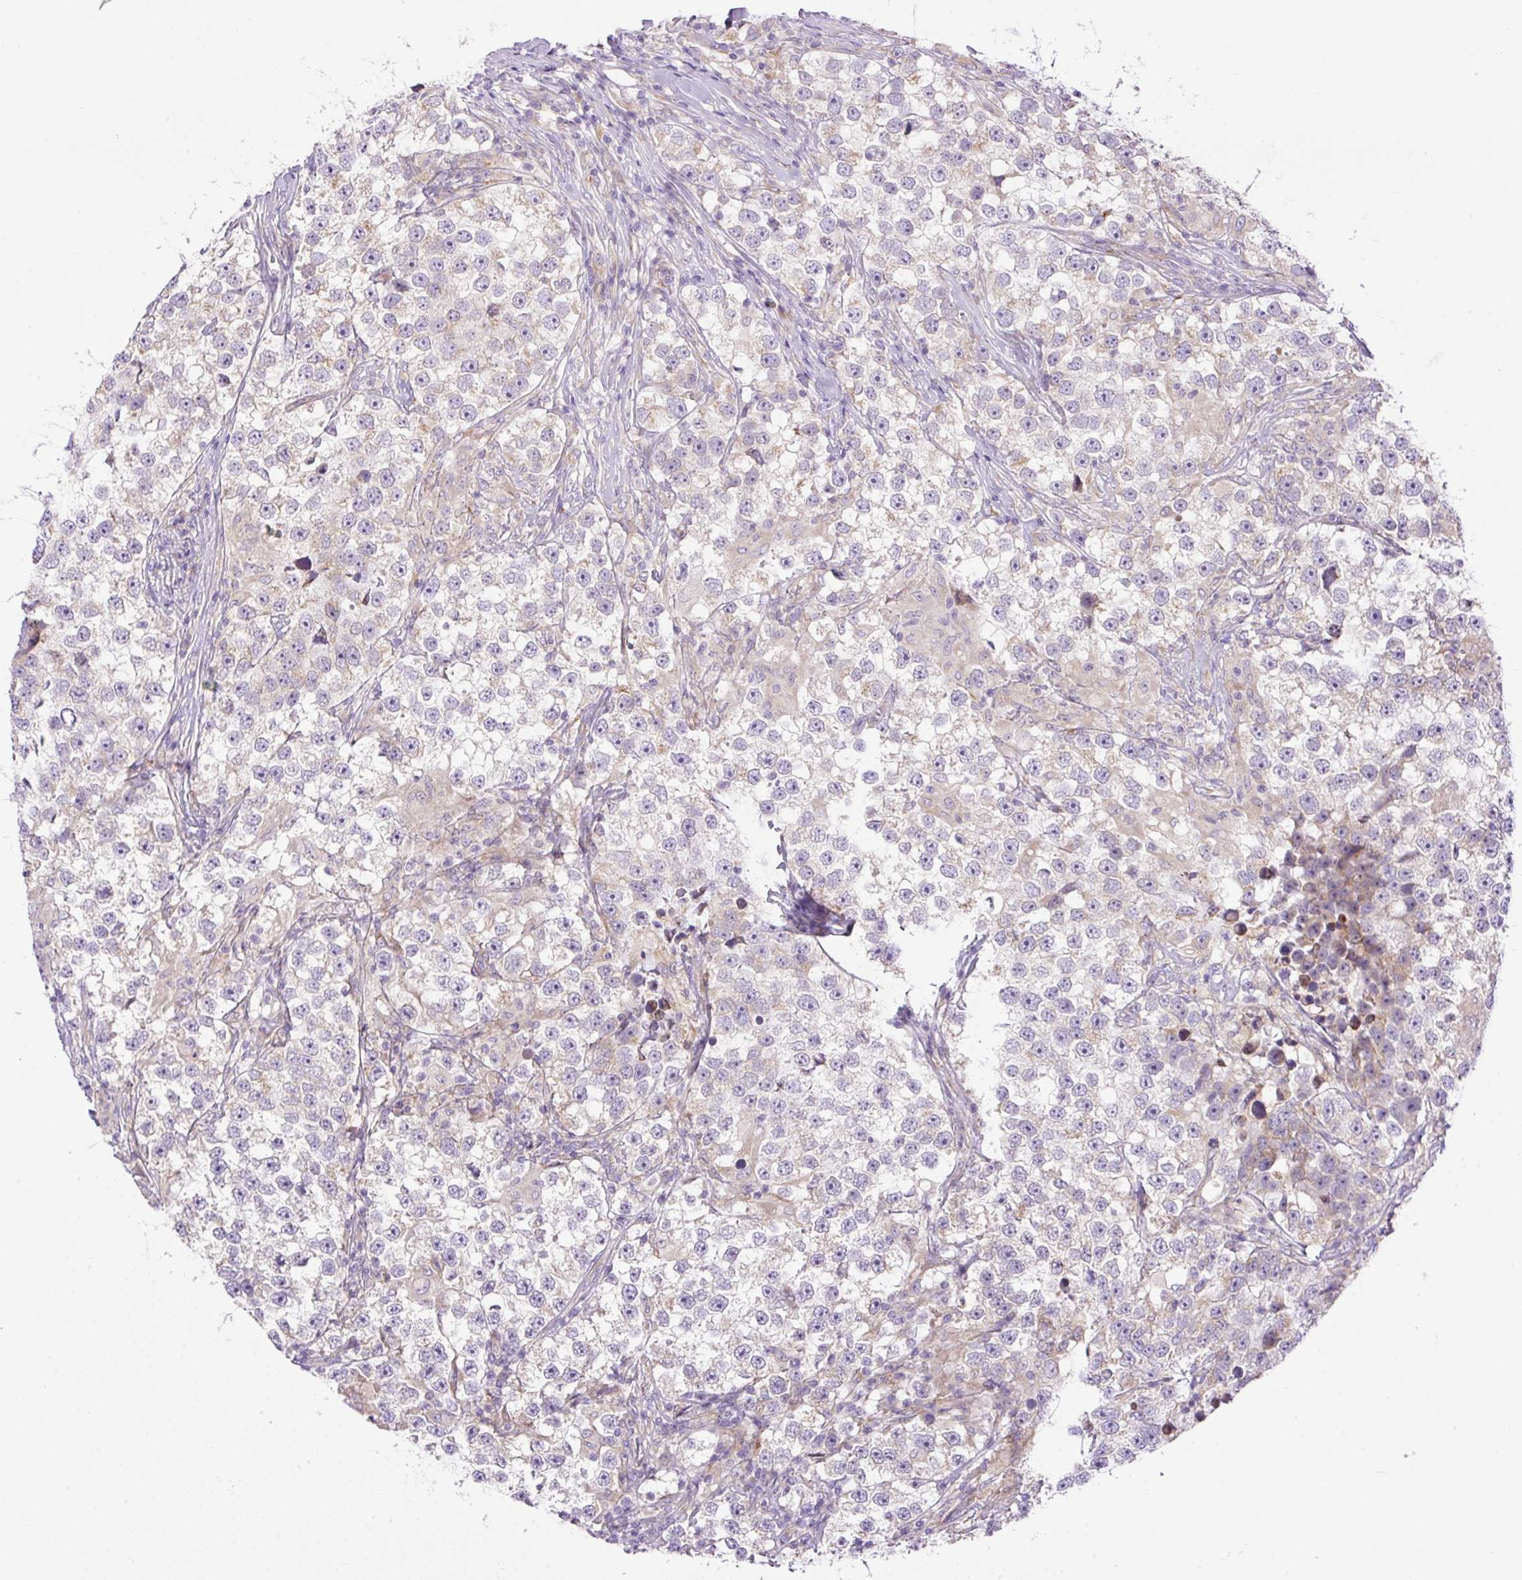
{"staining": {"intensity": "negative", "quantity": "none", "location": "none"}, "tissue": "testis cancer", "cell_type": "Tumor cells", "image_type": "cancer", "snomed": [{"axis": "morphology", "description": "Seminoma, NOS"}, {"axis": "topography", "description": "Testis"}], "caption": "The photomicrograph displays no significant expression in tumor cells of testis seminoma.", "gene": "POFUT1", "patient": {"sex": "male", "age": 46}}